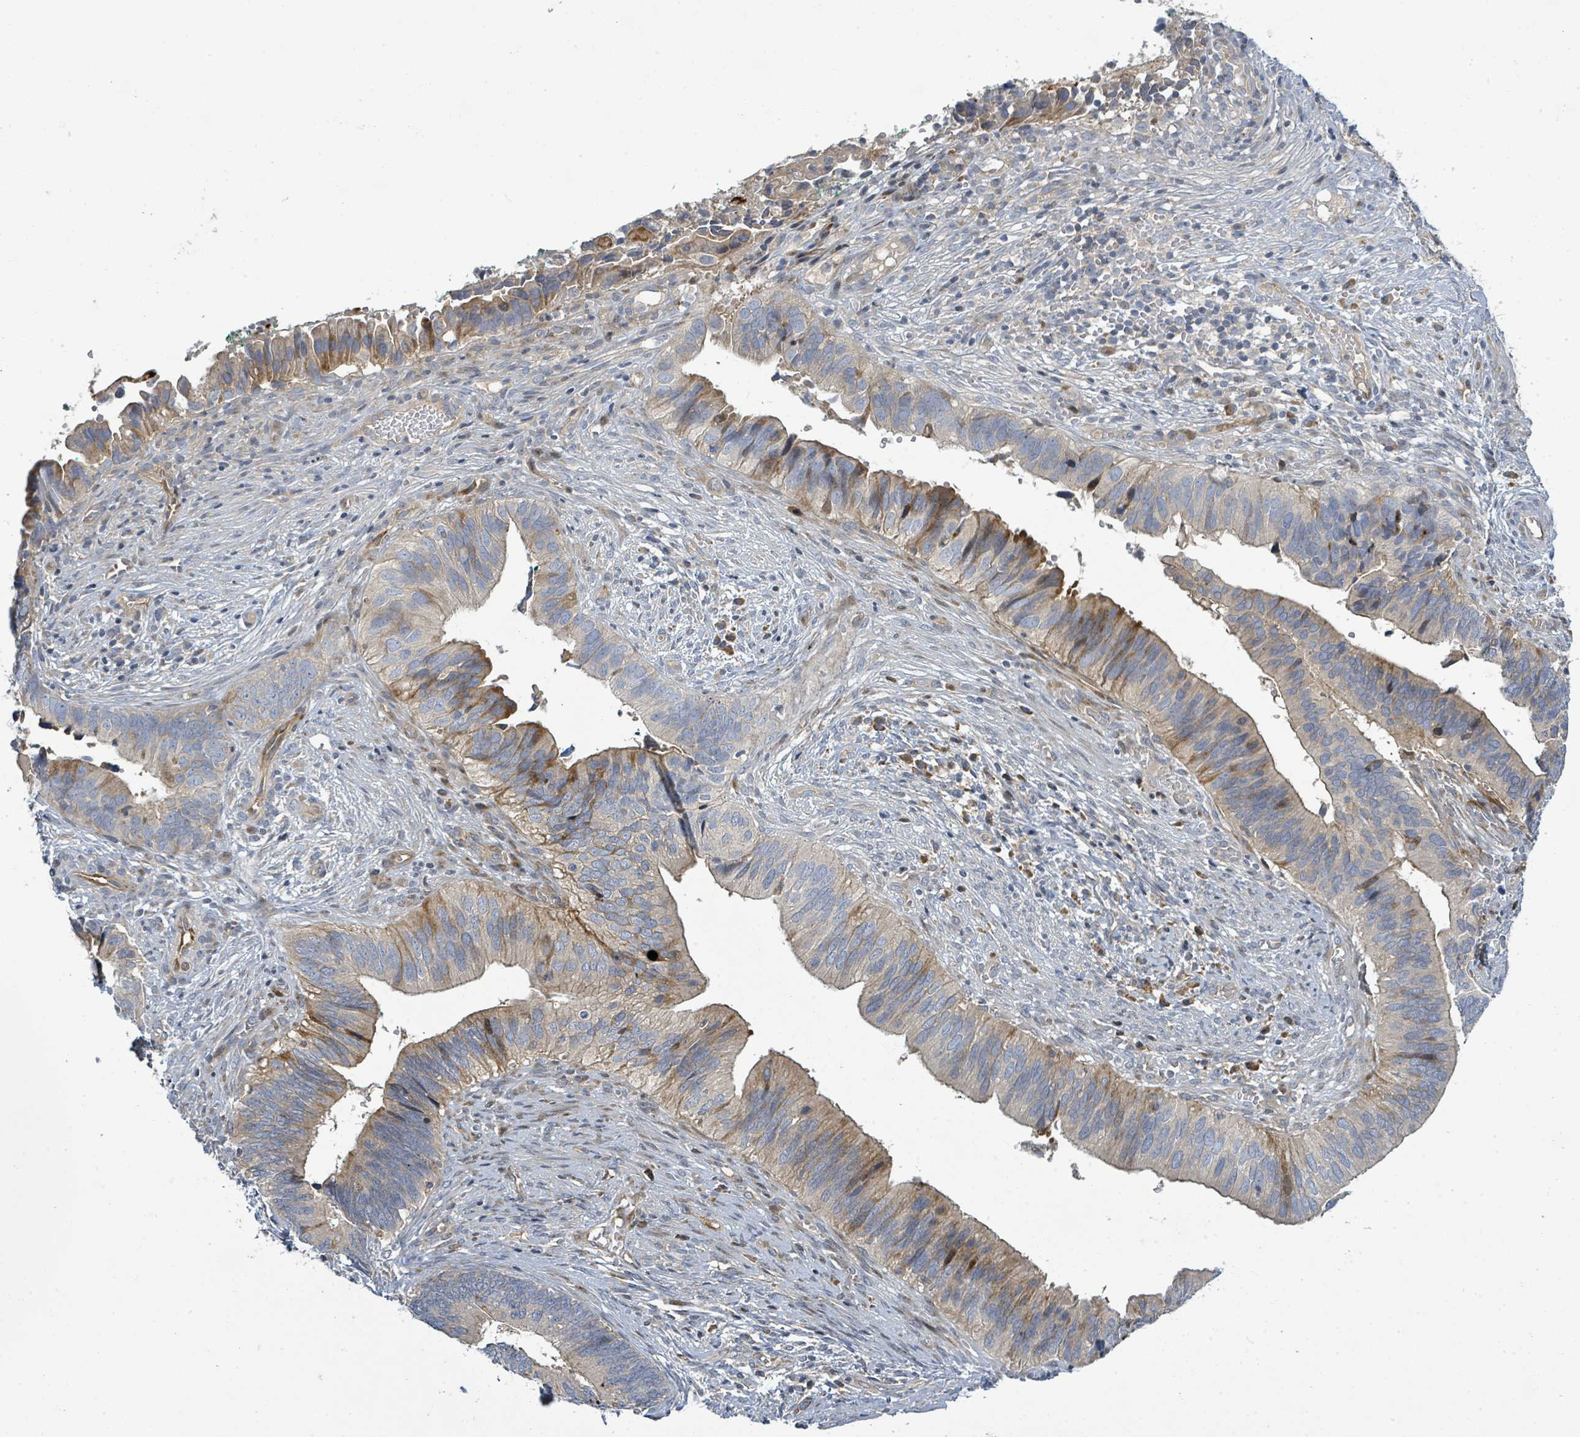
{"staining": {"intensity": "weak", "quantity": "25%-75%", "location": "cytoplasmic/membranous"}, "tissue": "cervical cancer", "cell_type": "Tumor cells", "image_type": "cancer", "snomed": [{"axis": "morphology", "description": "Adenocarcinoma, NOS"}, {"axis": "topography", "description": "Cervix"}], "caption": "A brown stain shows weak cytoplasmic/membranous expression of a protein in human cervical cancer (adenocarcinoma) tumor cells. The protein is stained brown, and the nuclei are stained in blue (DAB IHC with brightfield microscopy, high magnification).", "gene": "CFAP210", "patient": {"sex": "female", "age": 42}}